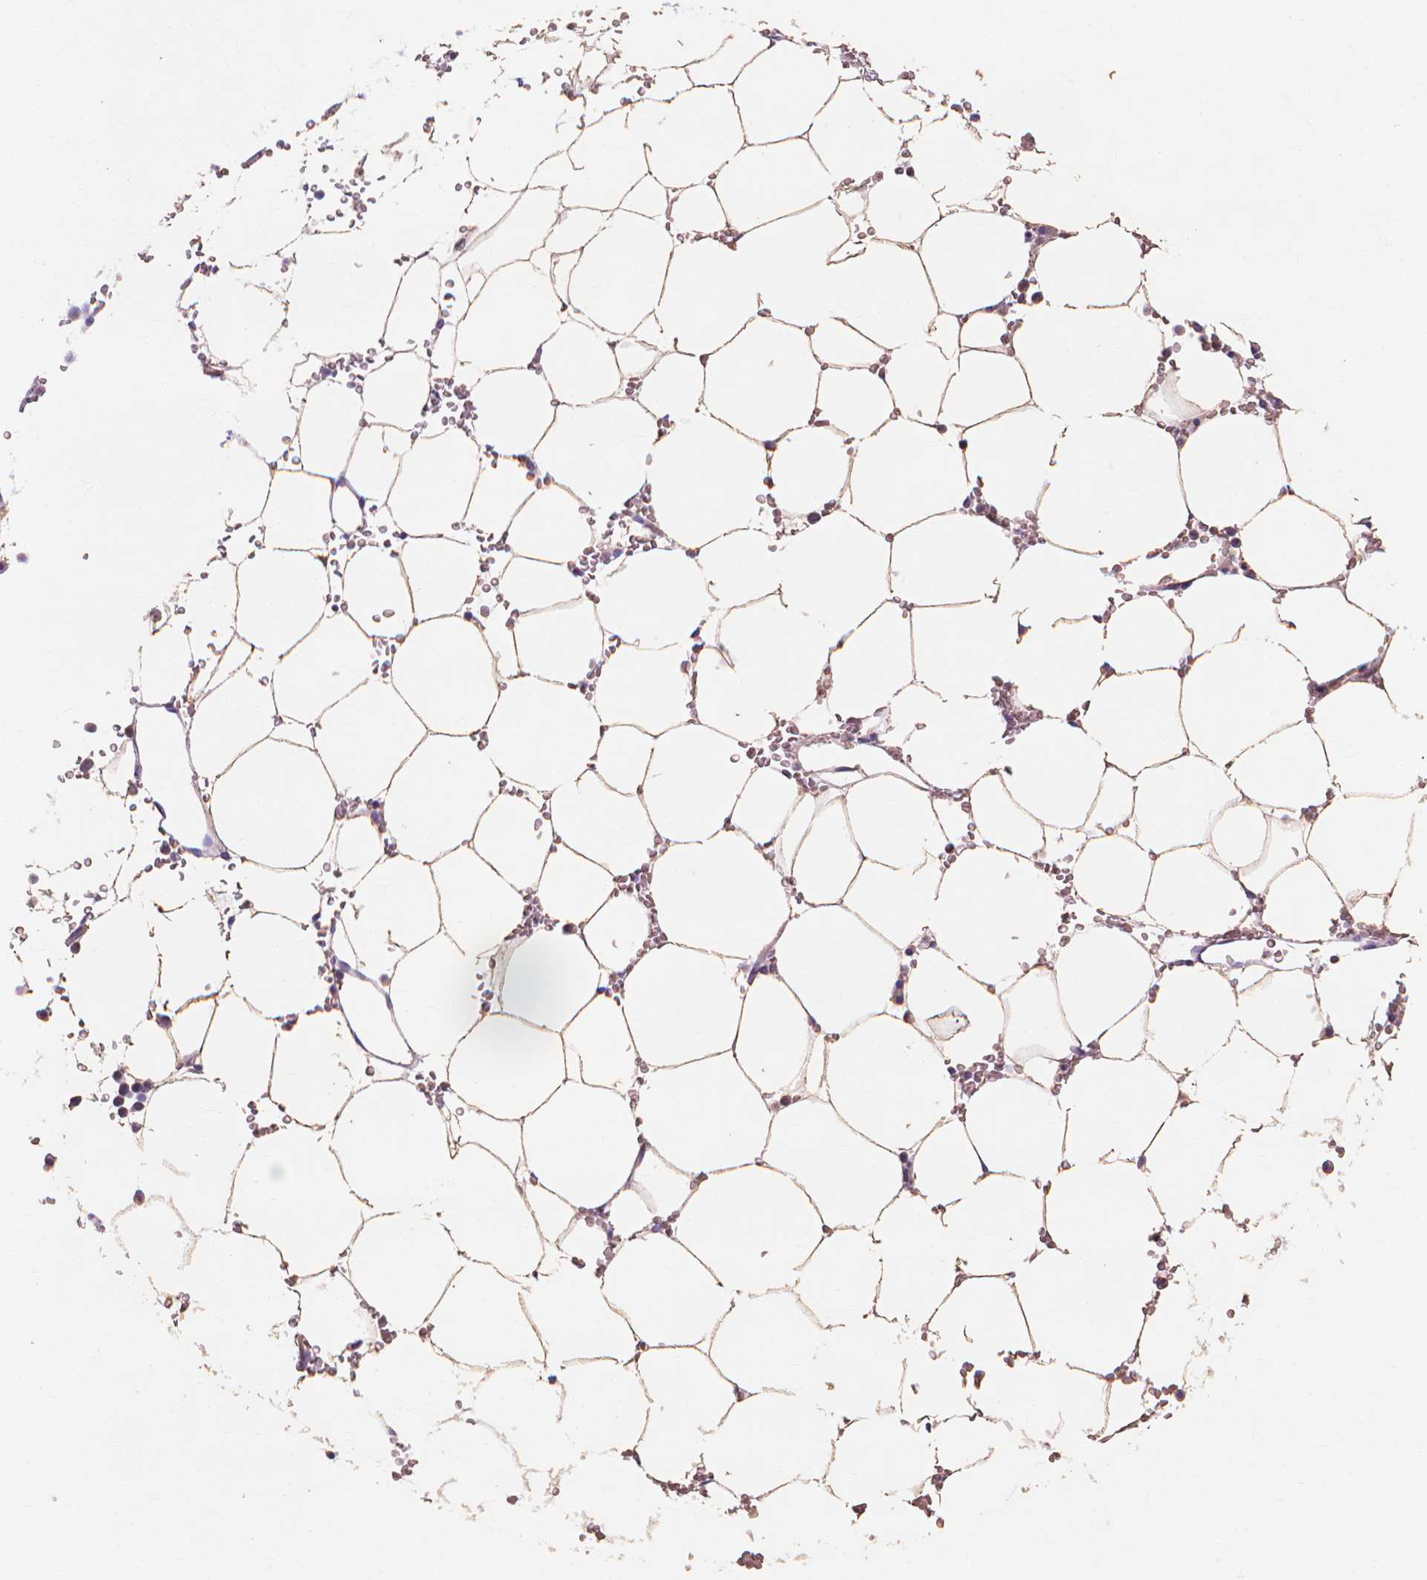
{"staining": {"intensity": "negative", "quantity": "none", "location": "none"}, "tissue": "bone marrow", "cell_type": "Hematopoietic cells", "image_type": "normal", "snomed": [{"axis": "morphology", "description": "Normal tissue, NOS"}, {"axis": "topography", "description": "Bone marrow"}], "caption": "Hematopoietic cells are negative for brown protein staining in benign bone marrow. (IHC, brightfield microscopy, high magnification).", "gene": "MMP11", "patient": {"sex": "female", "age": 52}}